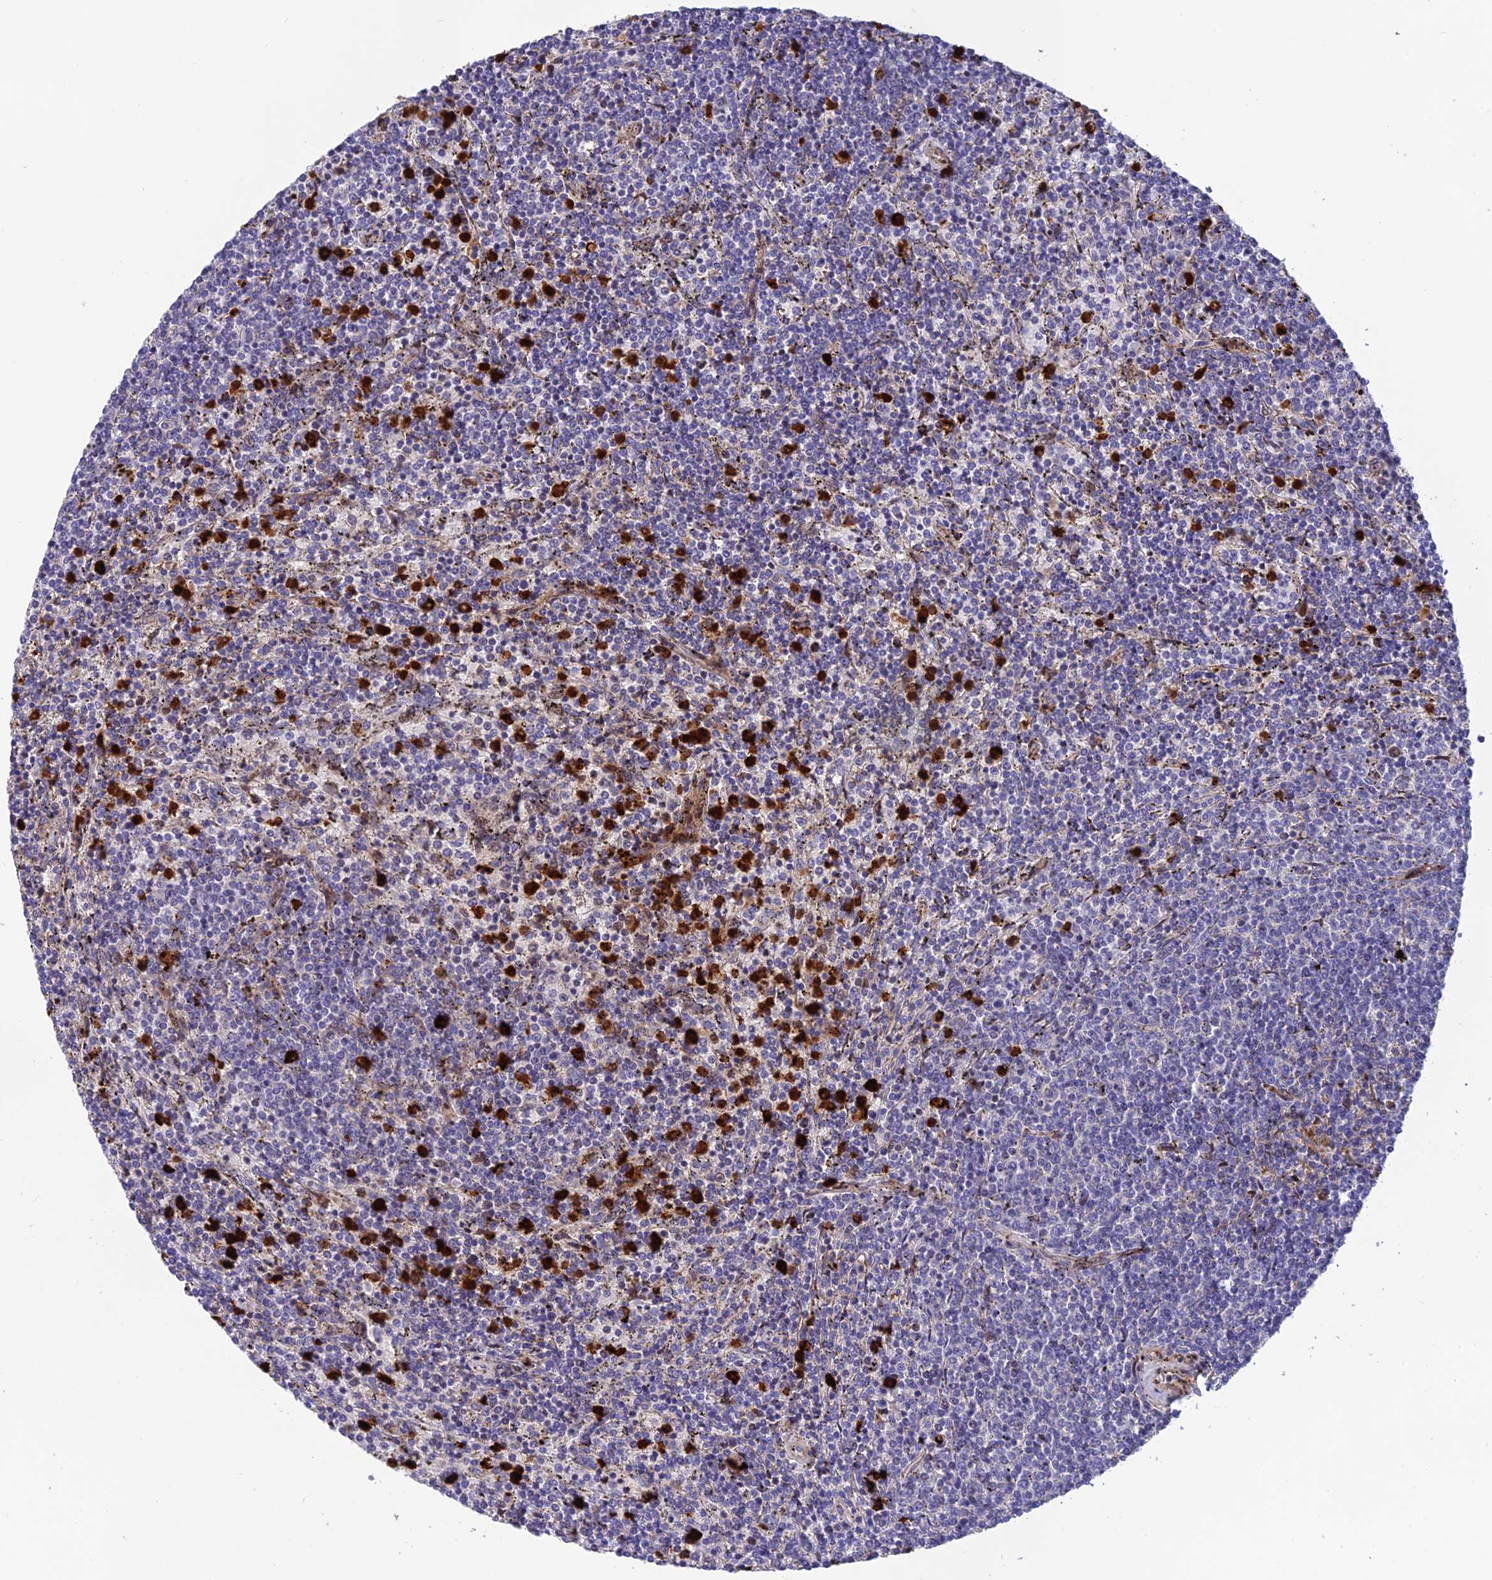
{"staining": {"intensity": "negative", "quantity": "none", "location": "none"}, "tissue": "lymphoma", "cell_type": "Tumor cells", "image_type": "cancer", "snomed": [{"axis": "morphology", "description": "Malignant lymphoma, non-Hodgkin's type, Low grade"}, {"axis": "topography", "description": "Spleen"}], "caption": "A high-resolution histopathology image shows immunohistochemistry (IHC) staining of malignant lymphoma, non-Hodgkin's type (low-grade), which reveals no significant staining in tumor cells.", "gene": "CPSF4L", "patient": {"sex": "female", "age": 50}}